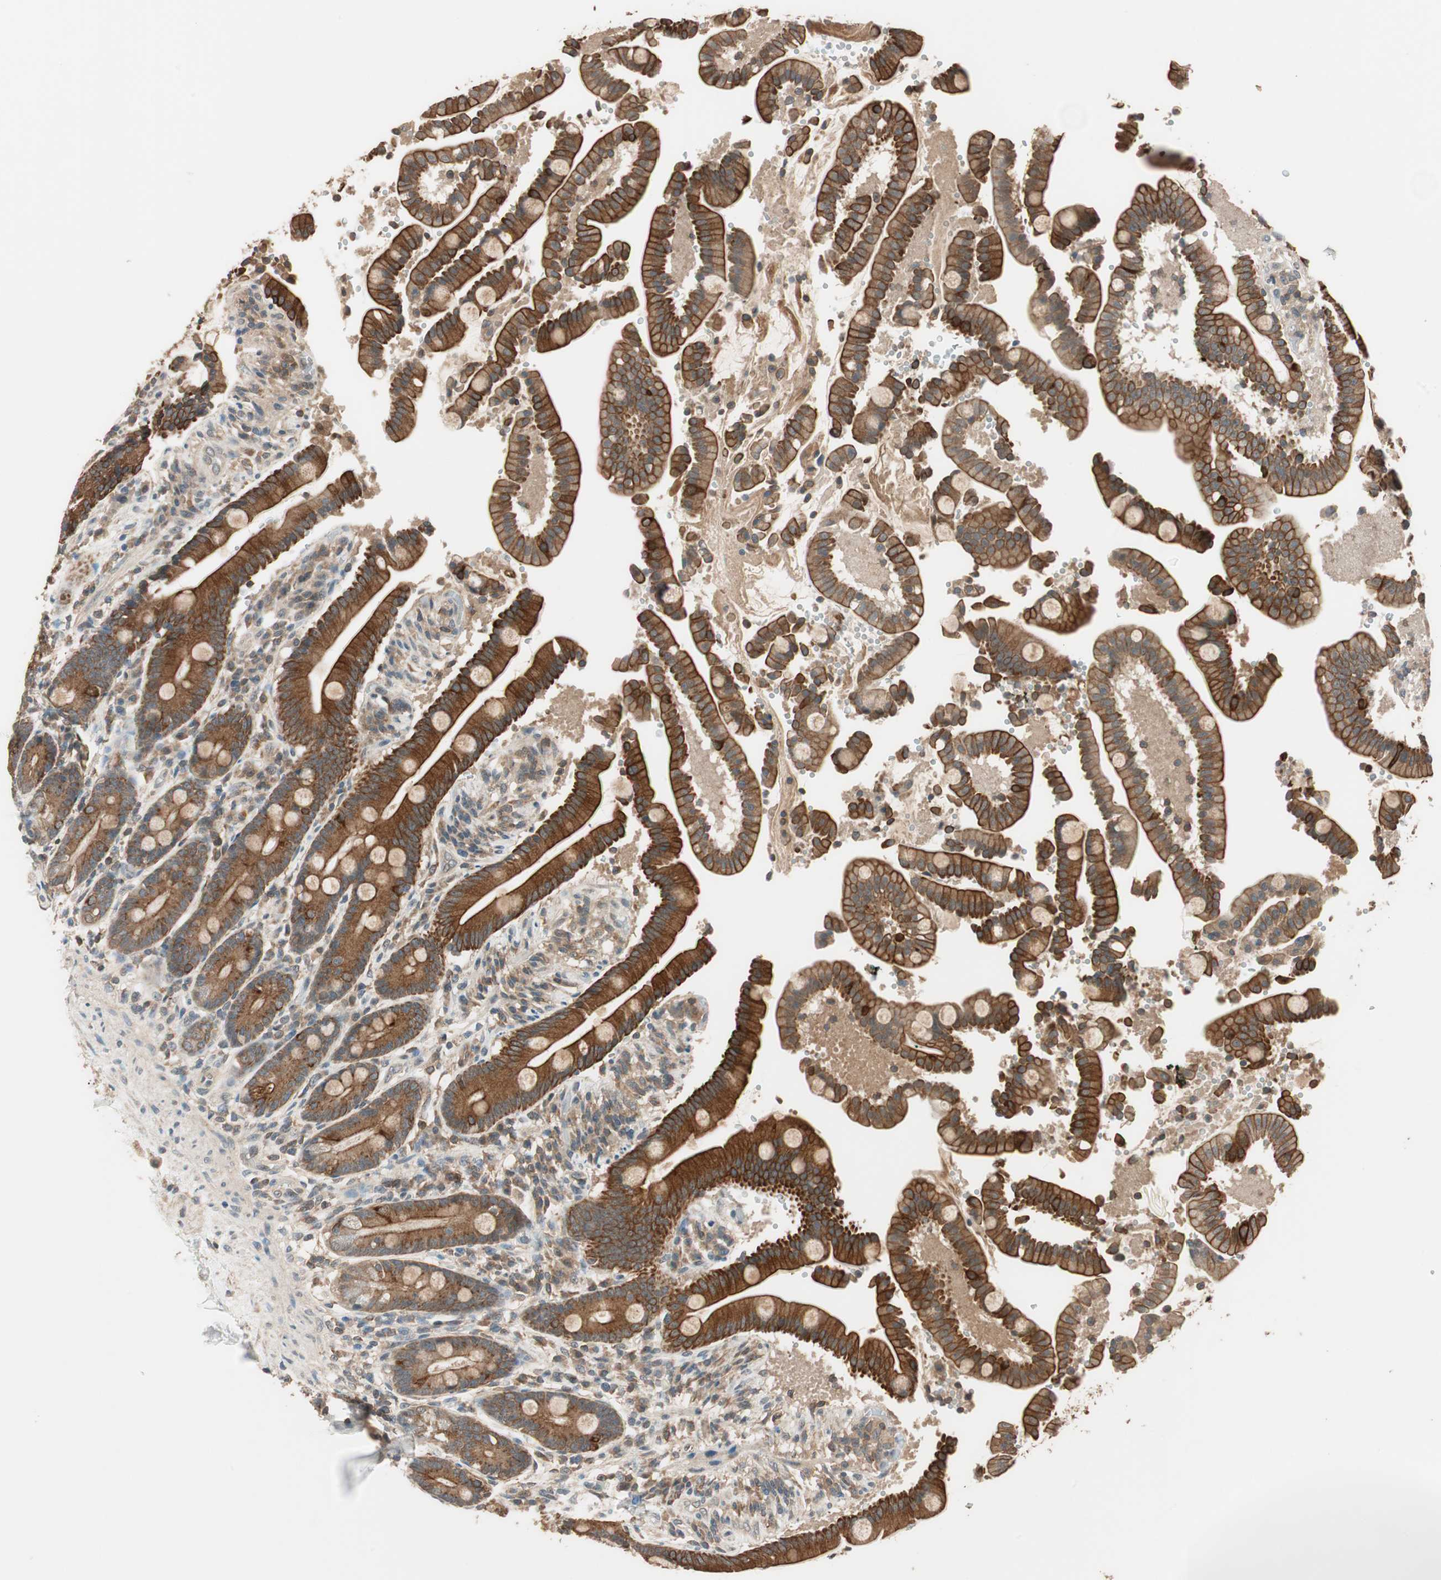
{"staining": {"intensity": "strong", "quantity": ">75%", "location": "cytoplasmic/membranous"}, "tissue": "duodenum", "cell_type": "Glandular cells", "image_type": "normal", "snomed": [{"axis": "morphology", "description": "Normal tissue, NOS"}, {"axis": "topography", "description": "Small intestine, NOS"}], "caption": "A brown stain labels strong cytoplasmic/membranous expression of a protein in glandular cells of unremarkable human duodenum. (Brightfield microscopy of DAB IHC at high magnification).", "gene": "TRIM21", "patient": {"sex": "female", "age": 71}}